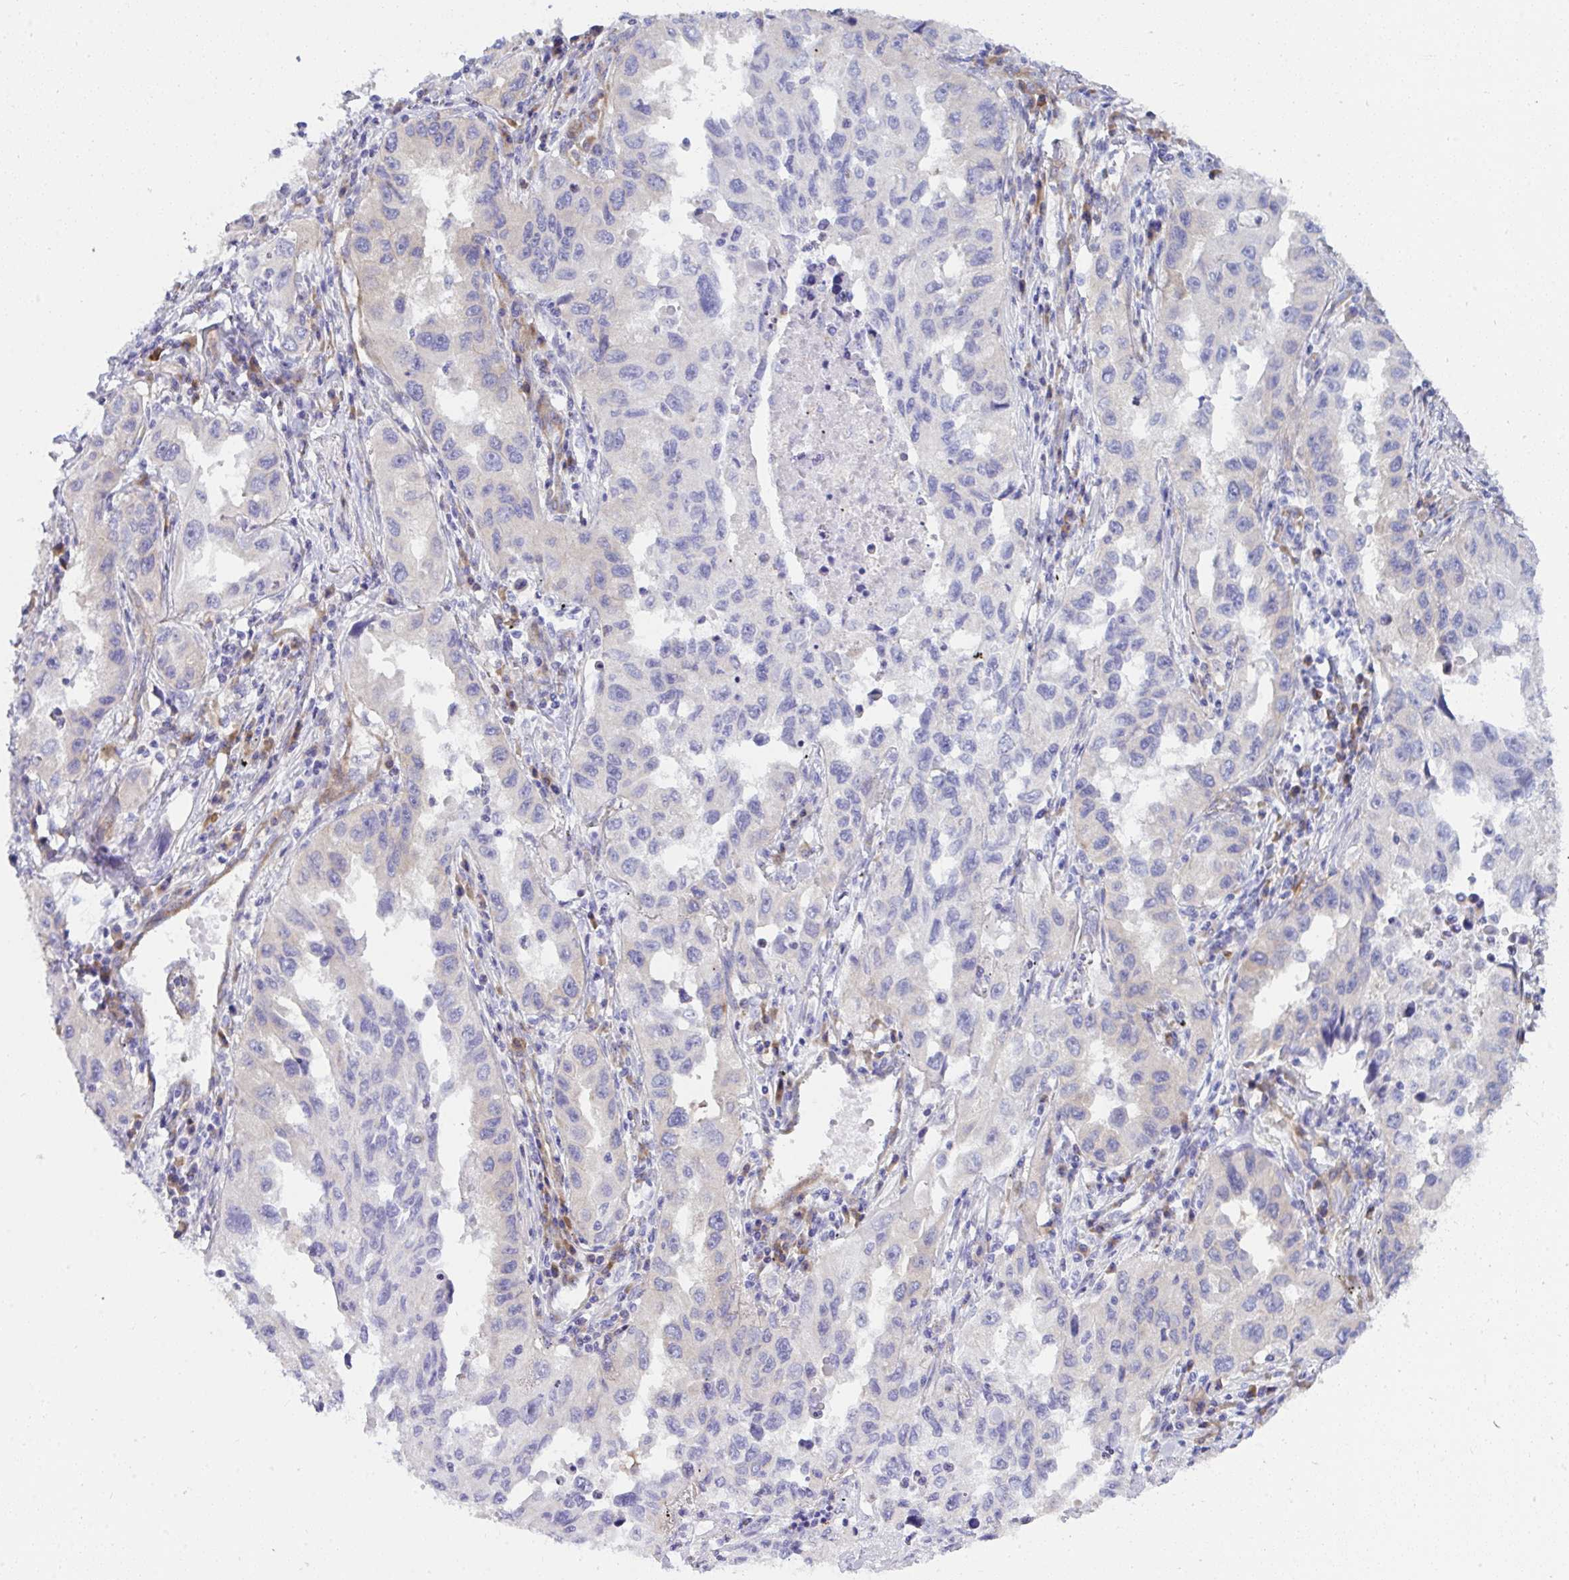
{"staining": {"intensity": "negative", "quantity": "none", "location": "none"}, "tissue": "lung cancer", "cell_type": "Tumor cells", "image_type": "cancer", "snomed": [{"axis": "morphology", "description": "Adenocarcinoma, NOS"}, {"axis": "topography", "description": "Lung"}], "caption": "Immunohistochemical staining of human adenocarcinoma (lung) demonstrates no significant expression in tumor cells.", "gene": "GAB1", "patient": {"sex": "female", "age": 73}}